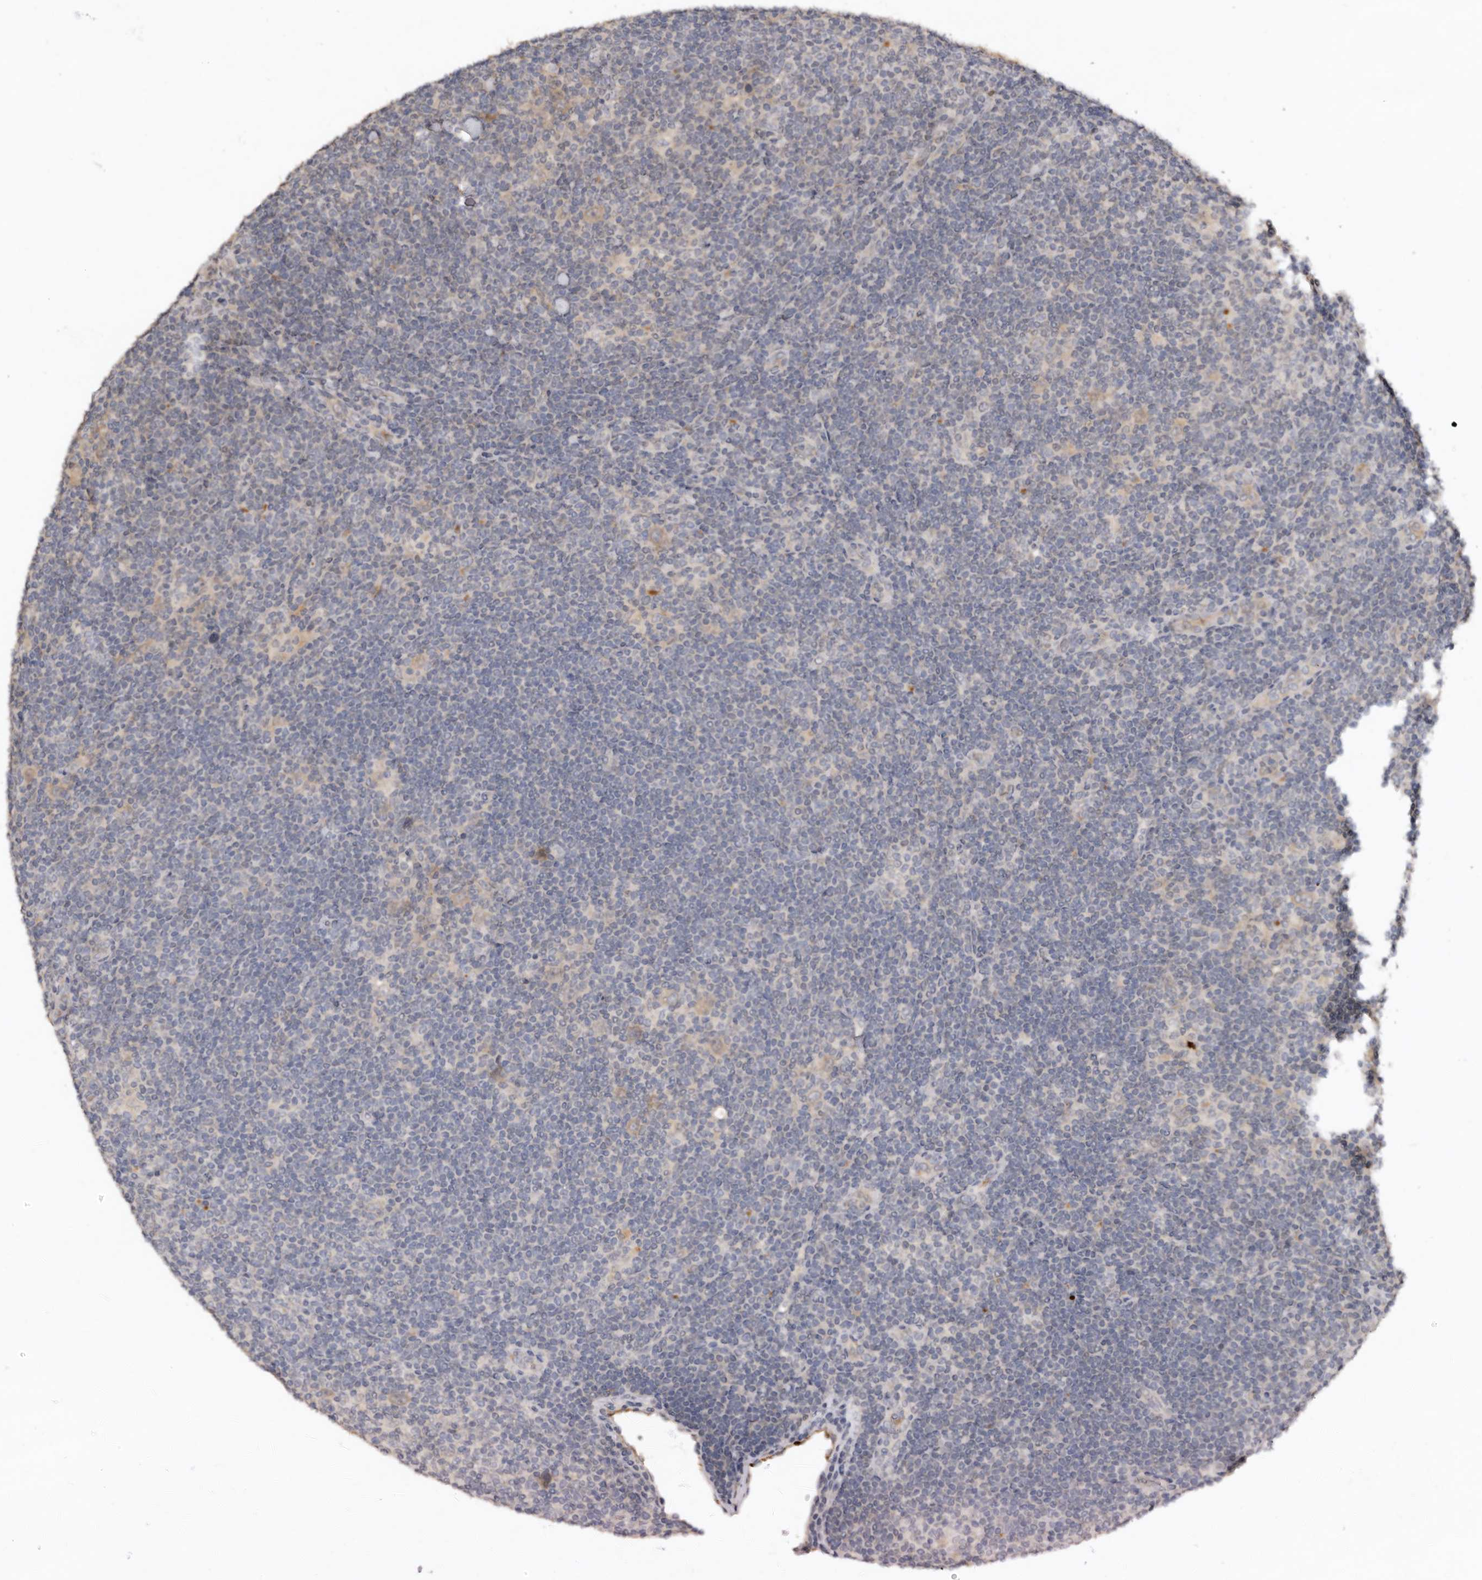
{"staining": {"intensity": "weak", "quantity": "<25%", "location": "cytoplasmic/membranous"}, "tissue": "lymphoma", "cell_type": "Tumor cells", "image_type": "cancer", "snomed": [{"axis": "morphology", "description": "Hodgkin's disease, NOS"}, {"axis": "topography", "description": "Lymph node"}], "caption": "DAB immunohistochemical staining of human Hodgkin's disease displays no significant expression in tumor cells.", "gene": "SULT1E1", "patient": {"sex": "female", "age": 57}}